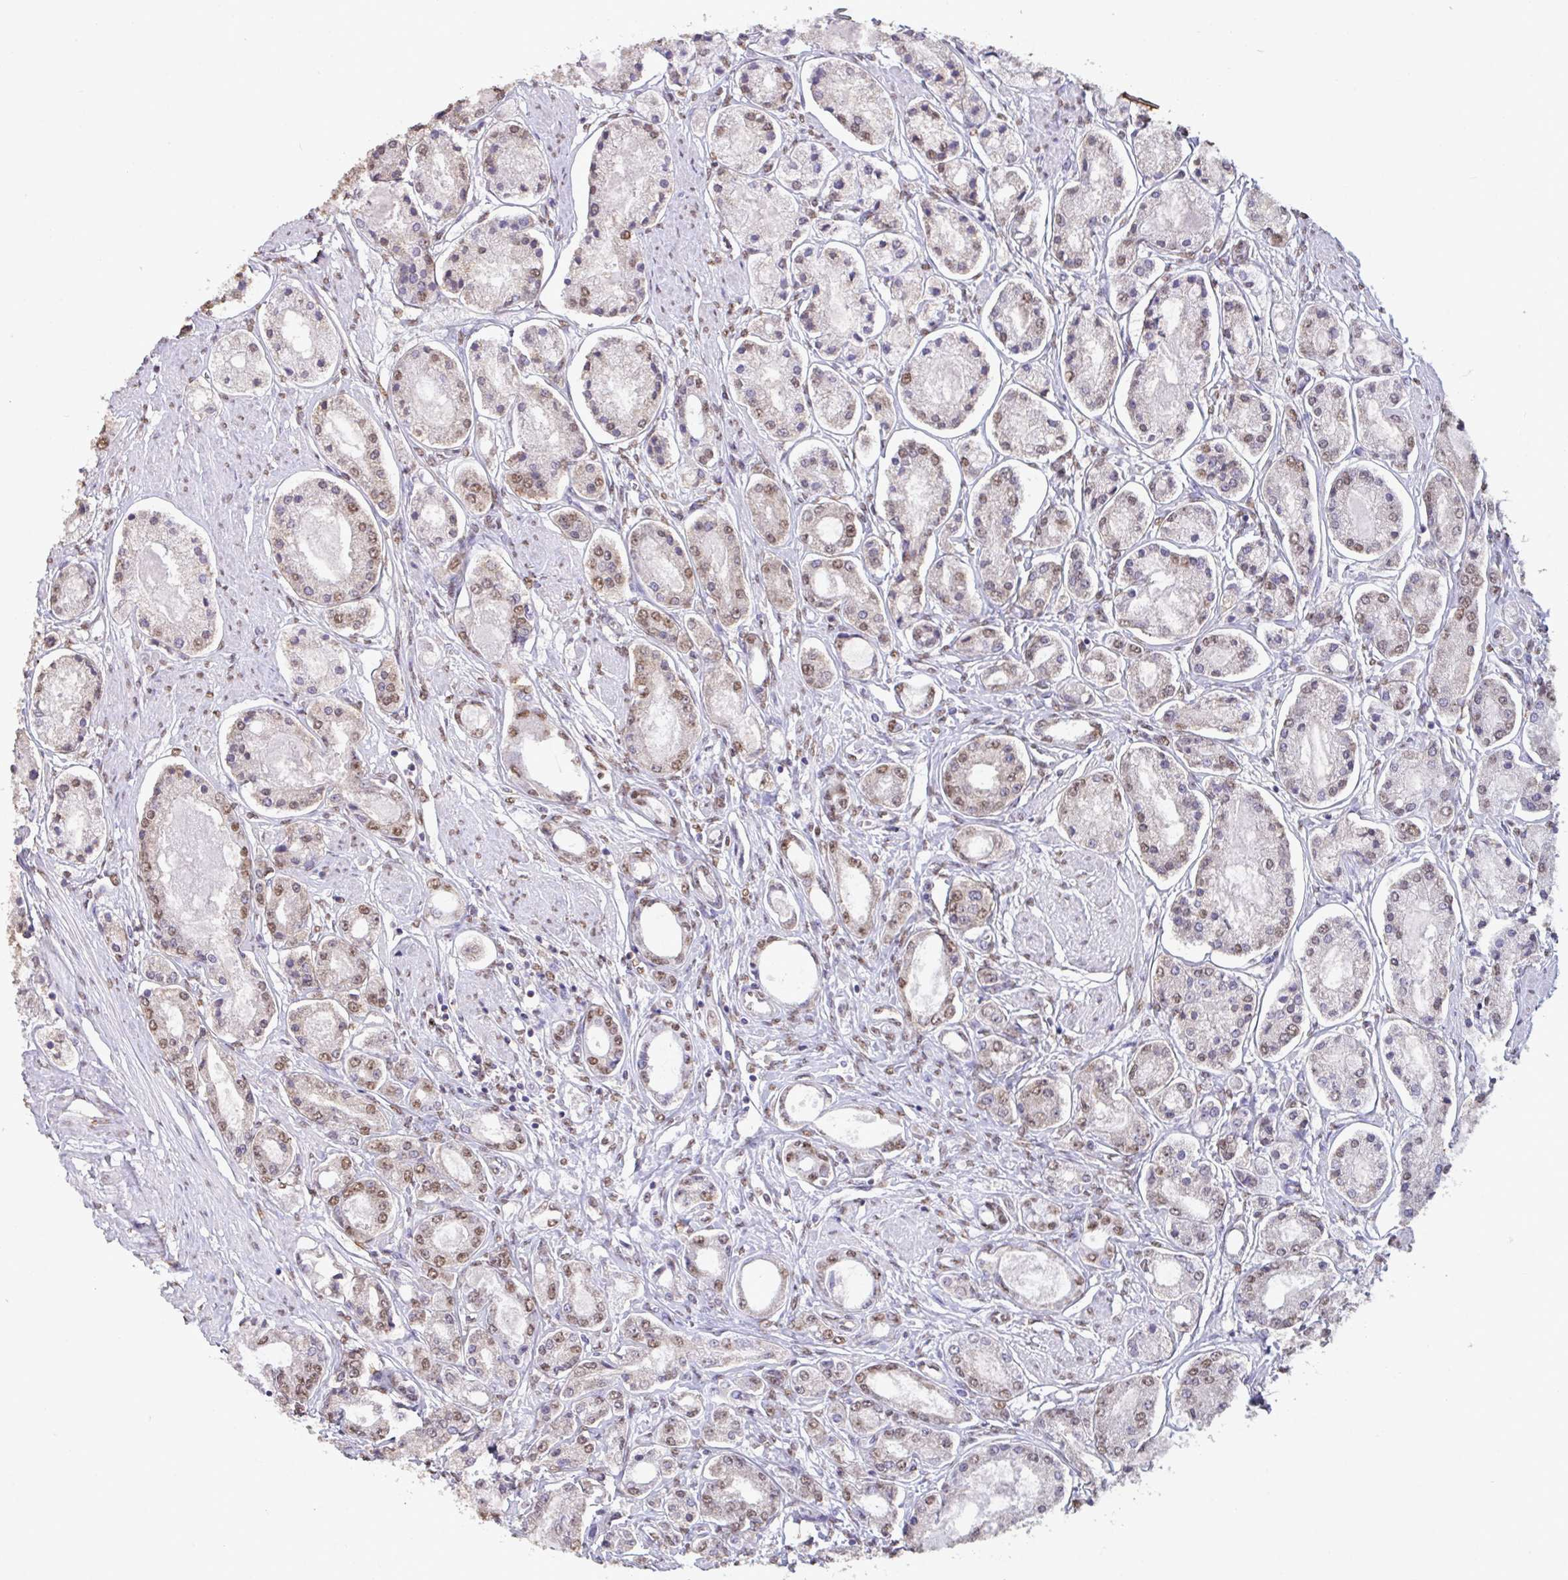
{"staining": {"intensity": "moderate", "quantity": "25%-75%", "location": "nuclear"}, "tissue": "prostate cancer", "cell_type": "Tumor cells", "image_type": "cancer", "snomed": [{"axis": "morphology", "description": "Adenocarcinoma, High grade"}, {"axis": "topography", "description": "Prostate"}], "caption": "Moderate nuclear protein staining is seen in approximately 25%-75% of tumor cells in prostate cancer (adenocarcinoma (high-grade)). (DAB IHC, brown staining for protein, blue staining for nuclei).", "gene": "SEMA6B", "patient": {"sex": "male", "age": 66}}